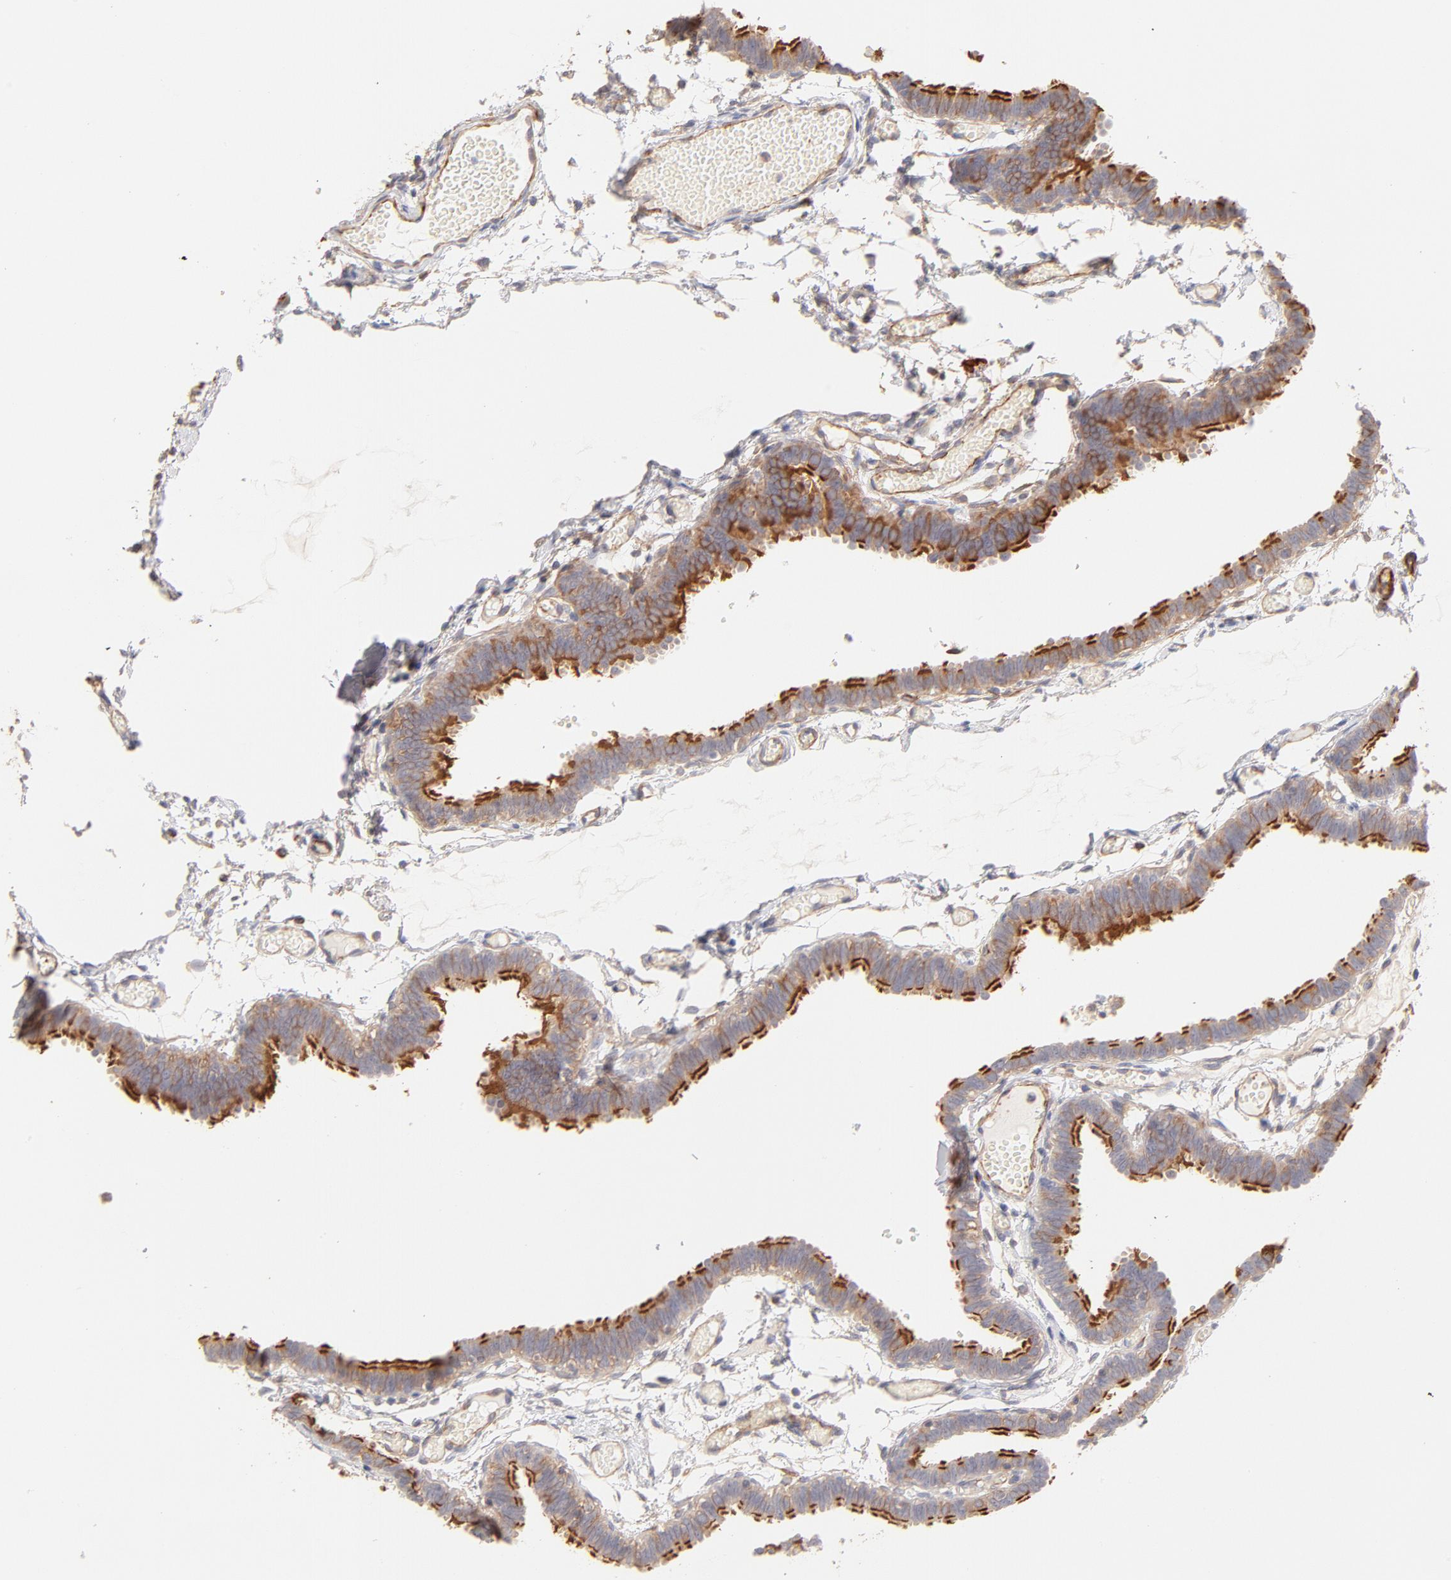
{"staining": {"intensity": "strong", "quantity": ">75%", "location": "cytoplasmic/membranous"}, "tissue": "fallopian tube", "cell_type": "Glandular cells", "image_type": "normal", "snomed": [{"axis": "morphology", "description": "Normal tissue, NOS"}, {"axis": "topography", "description": "Fallopian tube"}], "caption": "This histopathology image reveals benign fallopian tube stained with immunohistochemistry to label a protein in brown. The cytoplasmic/membranous of glandular cells show strong positivity for the protein. Nuclei are counter-stained blue.", "gene": "LDLRAP1", "patient": {"sex": "female", "age": 29}}